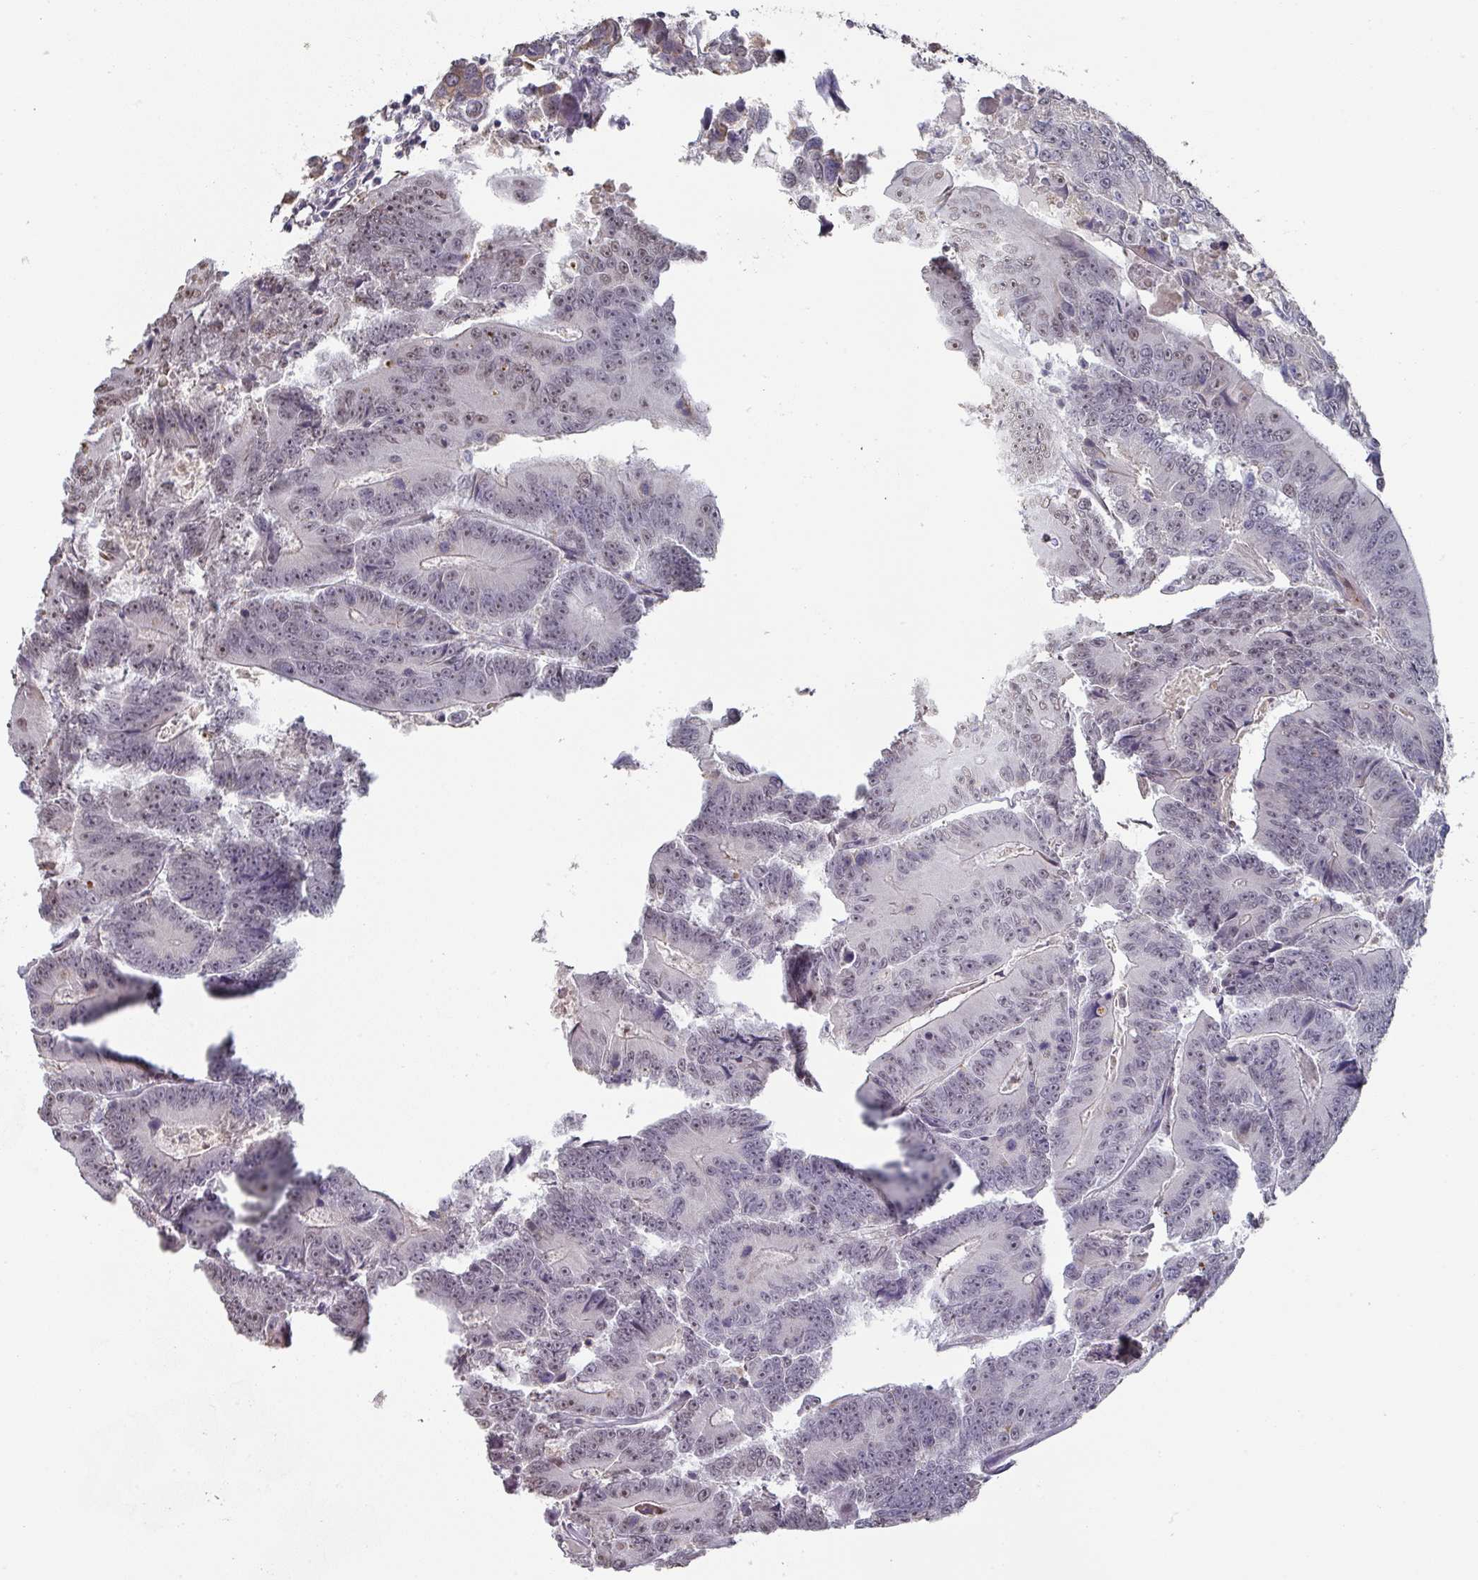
{"staining": {"intensity": "weak", "quantity": "25%-75%", "location": "nuclear"}, "tissue": "colorectal cancer", "cell_type": "Tumor cells", "image_type": "cancer", "snomed": [{"axis": "morphology", "description": "Adenocarcinoma, NOS"}, {"axis": "topography", "description": "Colon"}], "caption": "Colorectal cancer tissue exhibits weak nuclear positivity in approximately 25%-75% of tumor cells, visualized by immunohistochemistry.", "gene": "ZNF654", "patient": {"sex": "male", "age": 83}}